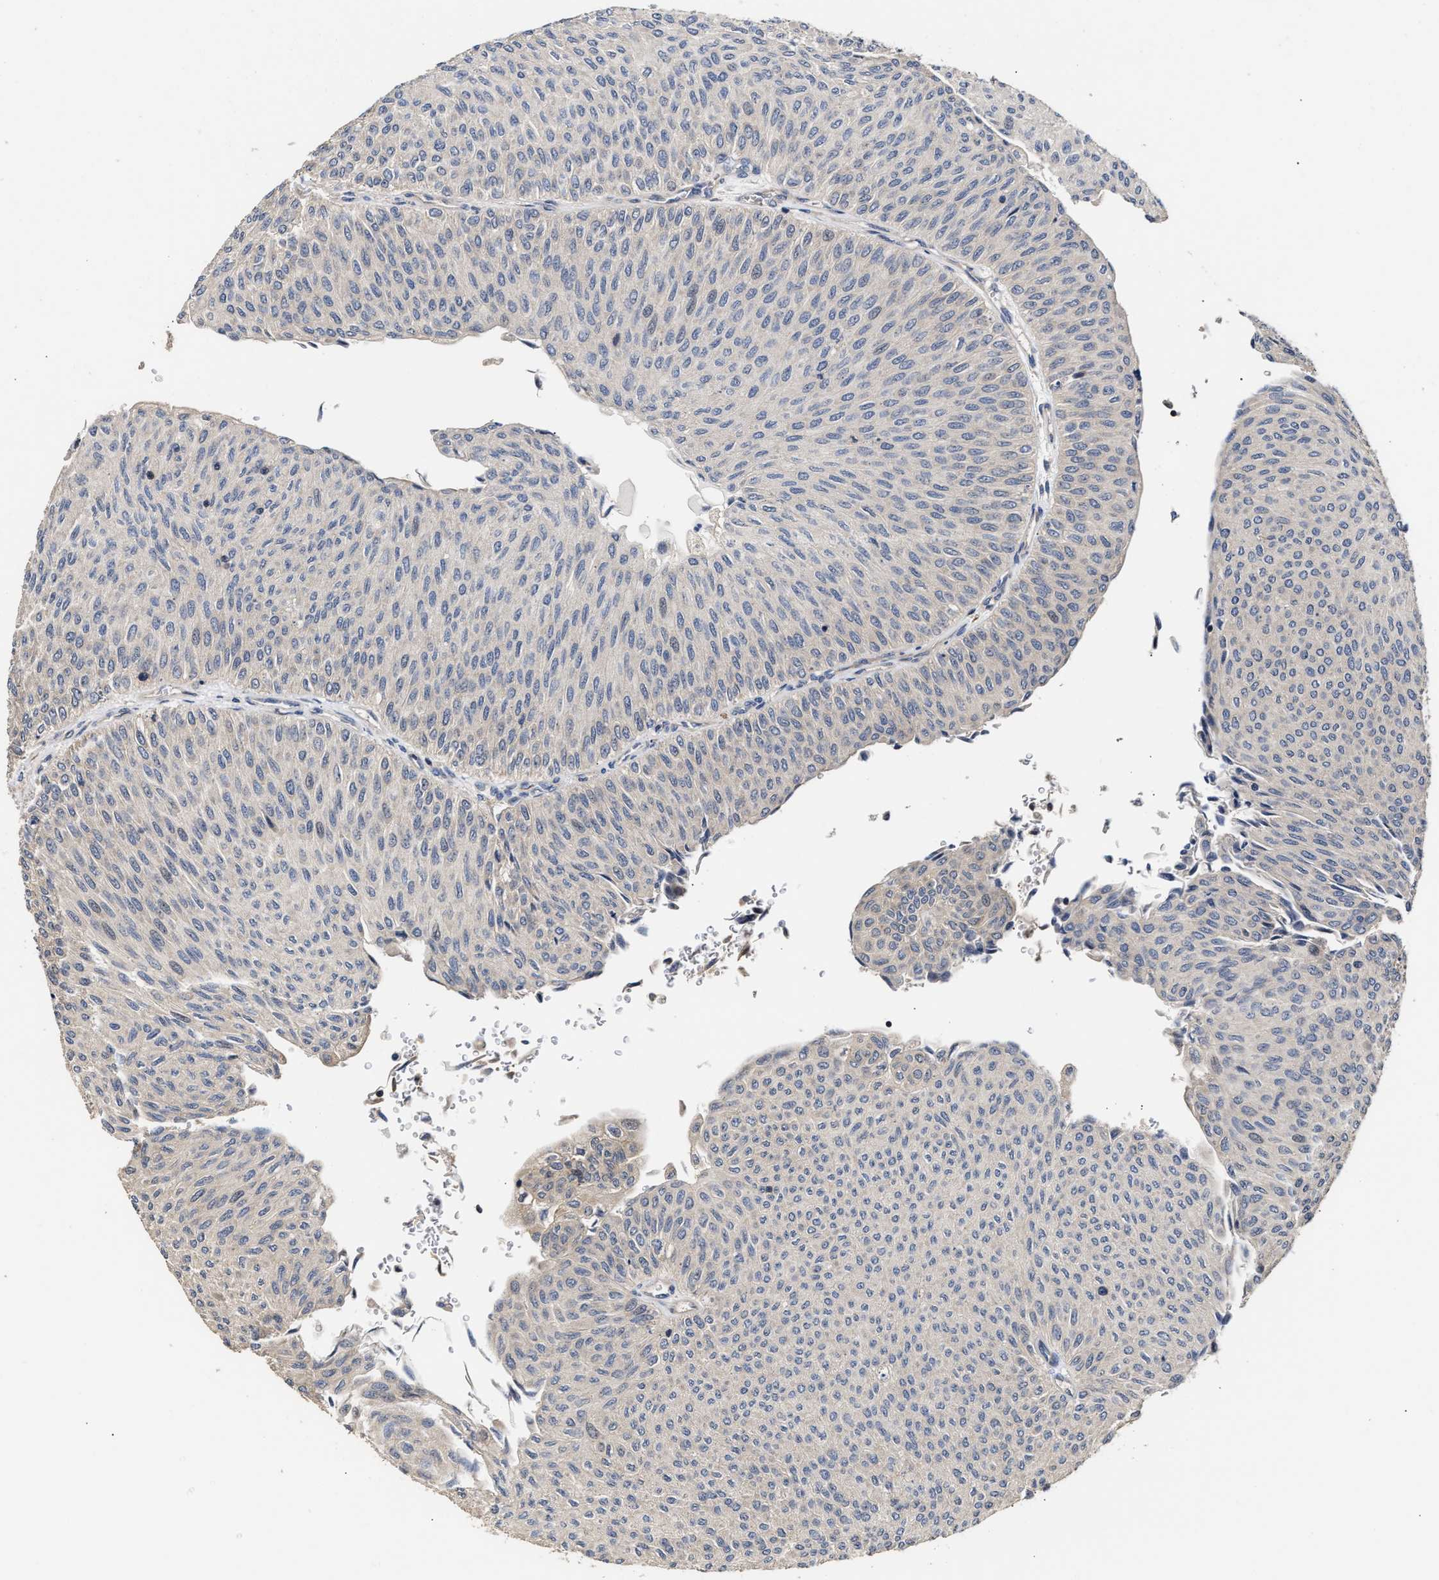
{"staining": {"intensity": "negative", "quantity": "none", "location": "none"}, "tissue": "urothelial cancer", "cell_type": "Tumor cells", "image_type": "cancer", "snomed": [{"axis": "morphology", "description": "Urothelial carcinoma, Low grade"}, {"axis": "topography", "description": "Urinary bladder"}], "caption": "A photomicrograph of urothelial cancer stained for a protein reveals no brown staining in tumor cells.", "gene": "CLIP2", "patient": {"sex": "male", "age": 78}}